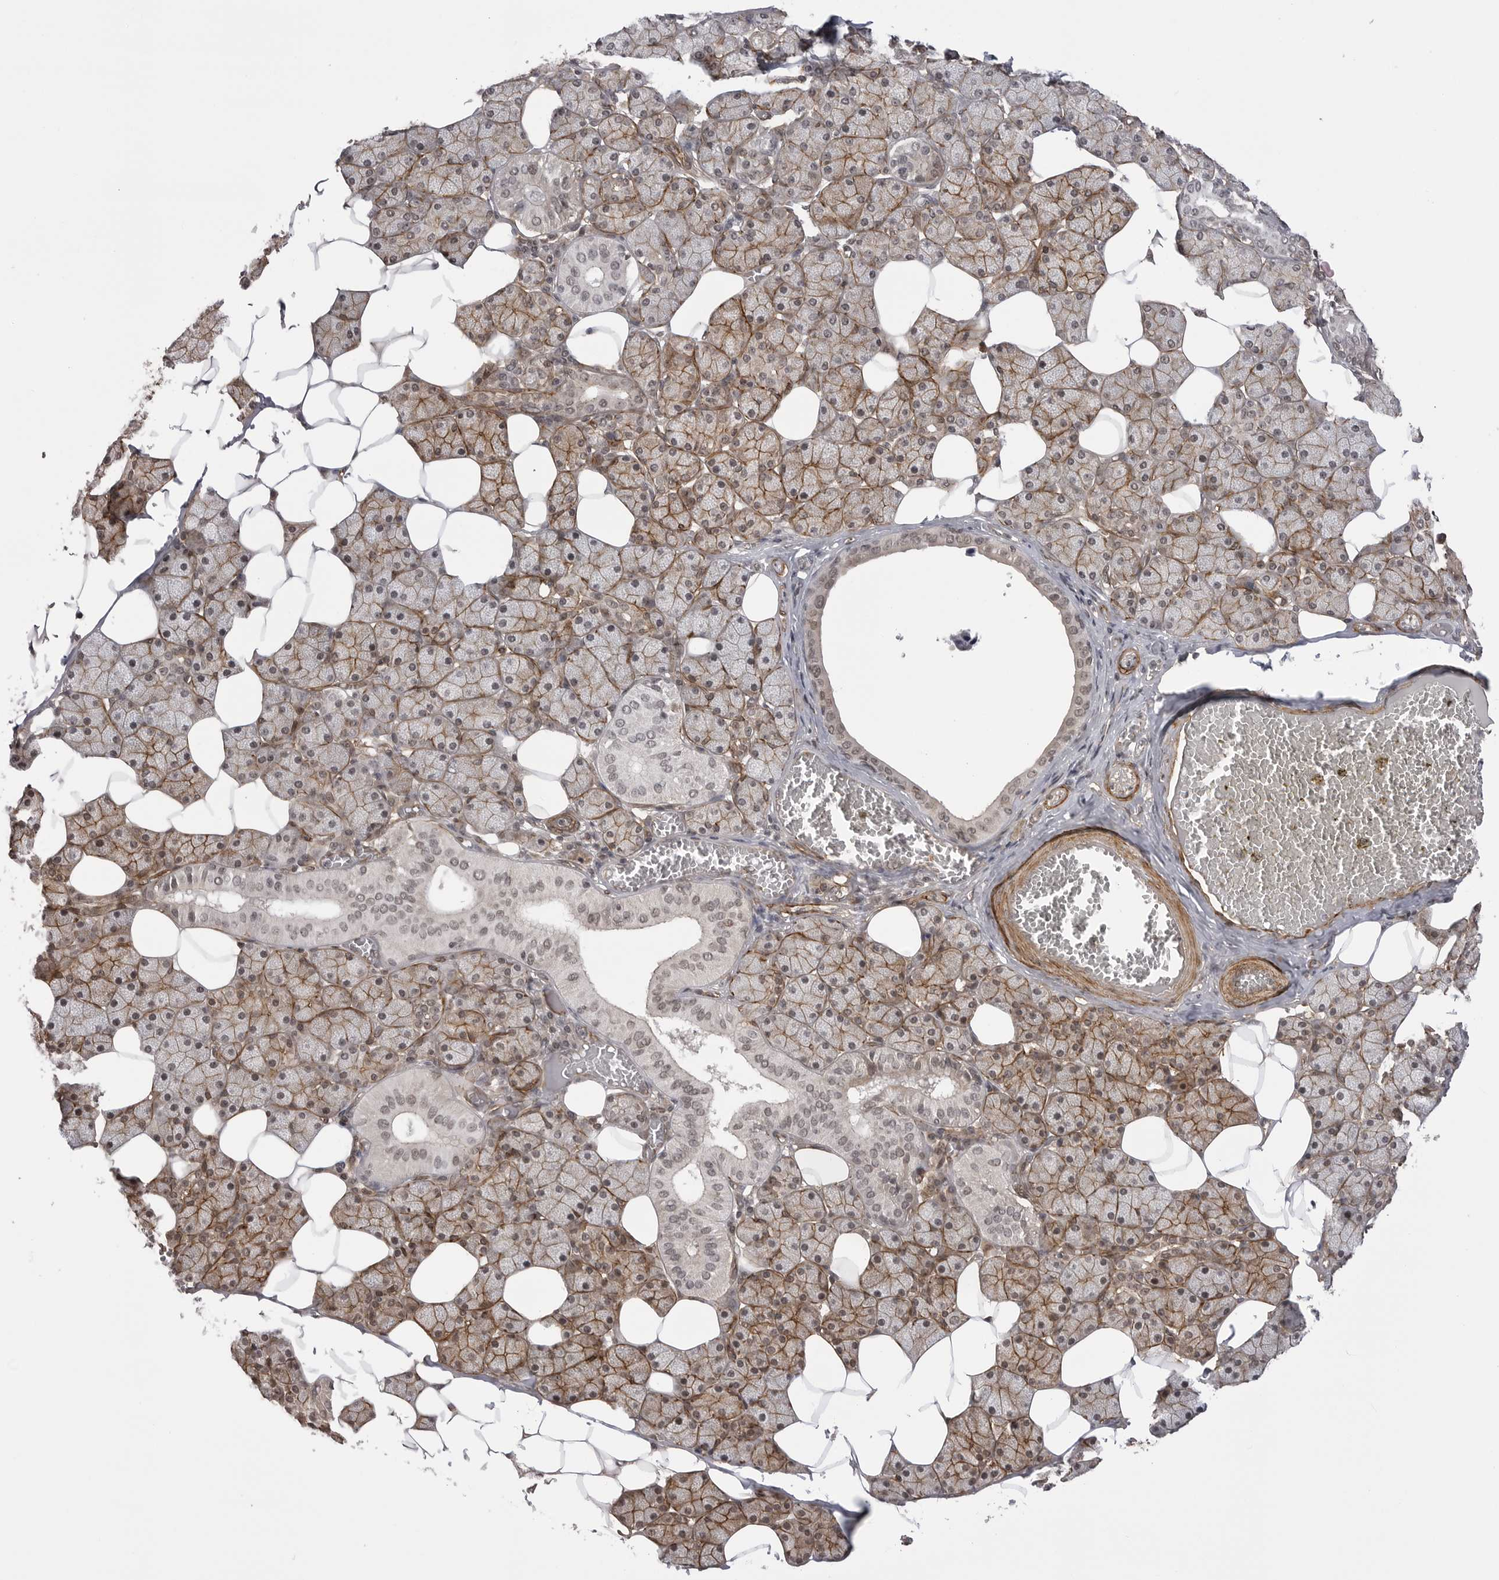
{"staining": {"intensity": "moderate", "quantity": ">75%", "location": "cytoplasmic/membranous,nuclear"}, "tissue": "salivary gland", "cell_type": "Glandular cells", "image_type": "normal", "snomed": [{"axis": "morphology", "description": "Normal tissue, NOS"}, {"axis": "topography", "description": "Salivary gland"}], "caption": "IHC (DAB (3,3'-diaminobenzidine)) staining of normal salivary gland exhibits moderate cytoplasmic/membranous,nuclear protein positivity in about >75% of glandular cells.", "gene": "SORBS1", "patient": {"sex": "female", "age": 33}}